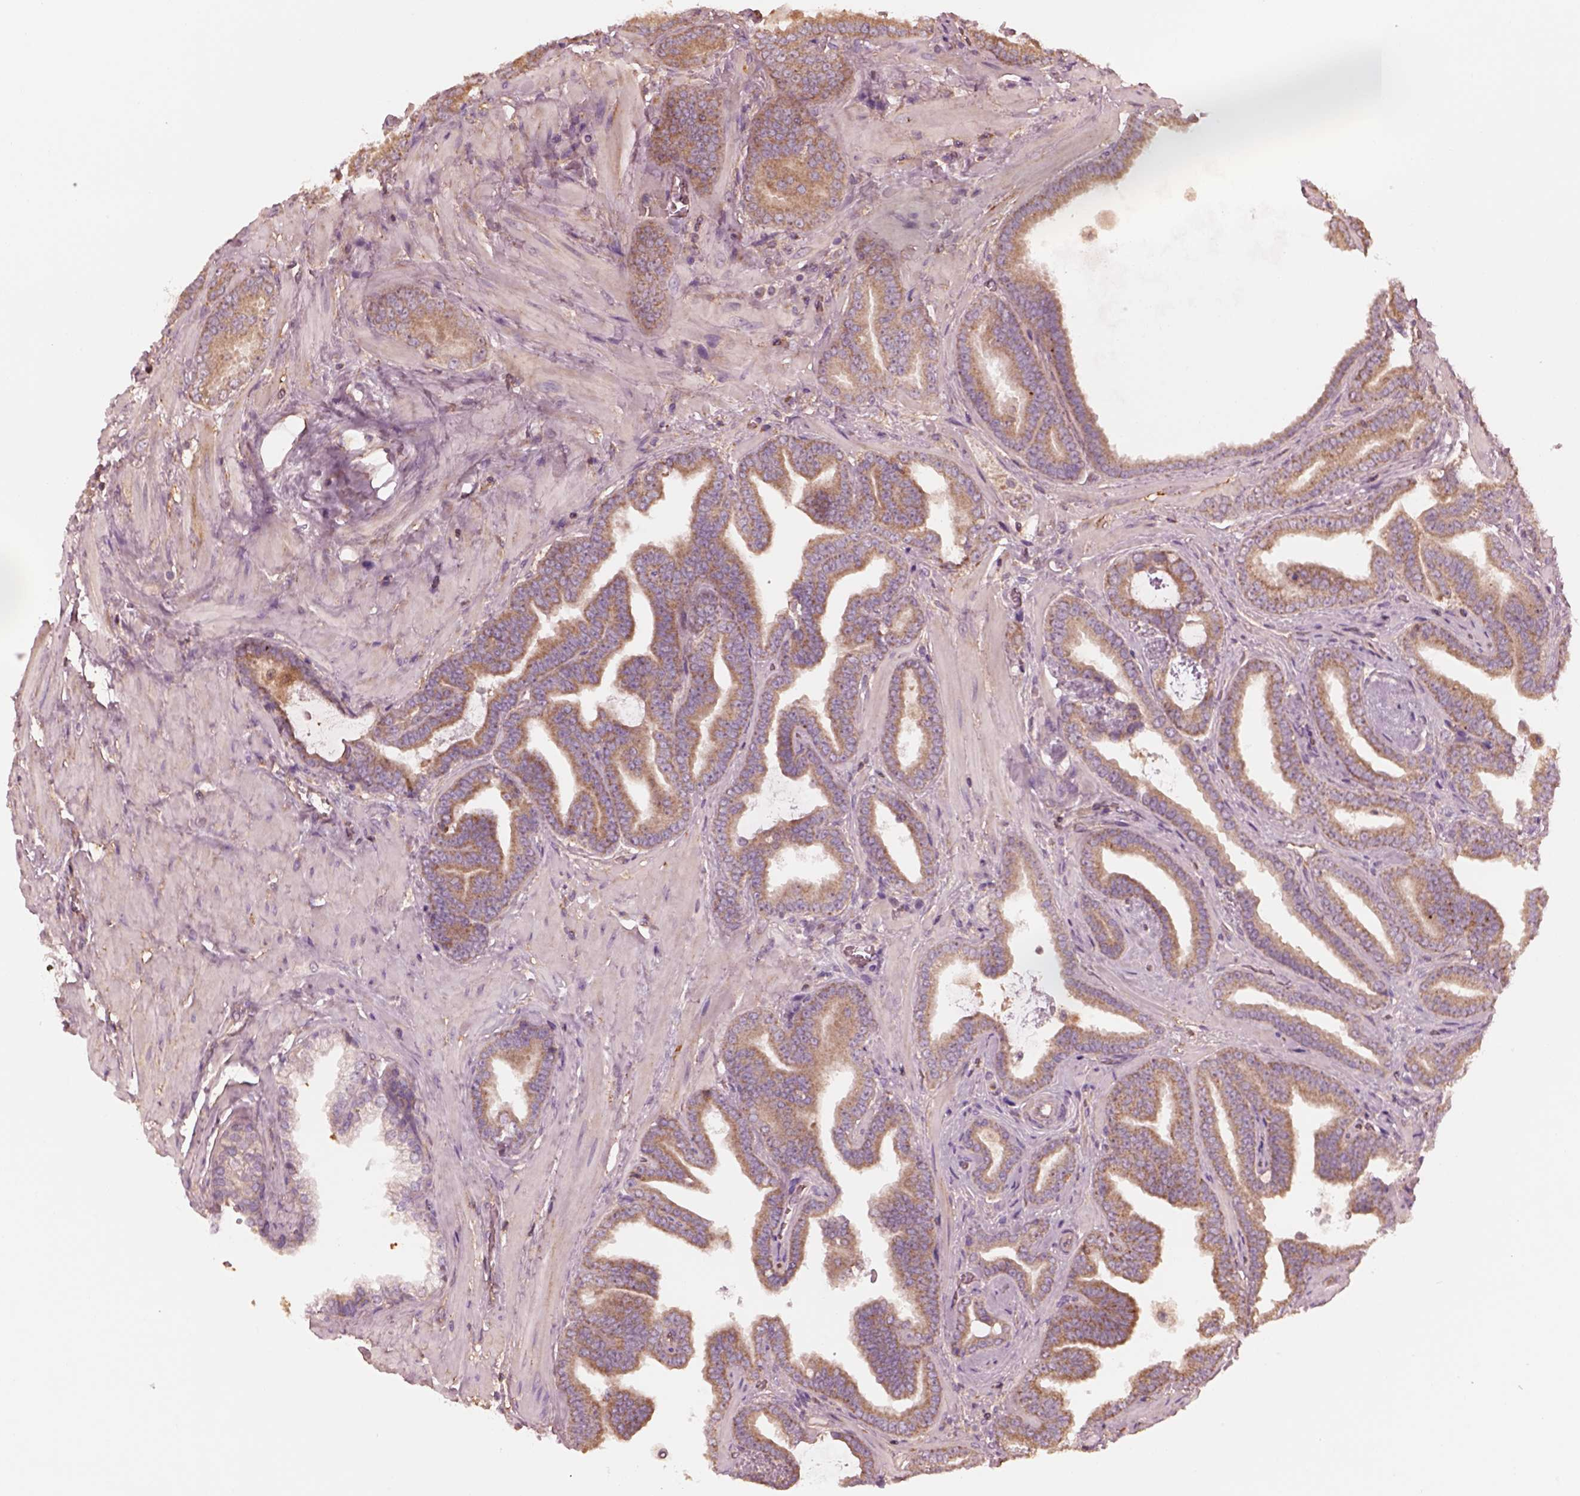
{"staining": {"intensity": "moderate", "quantity": ">75%", "location": "cytoplasmic/membranous"}, "tissue": "prostate cancer", "cell_type": "Tumor cells", "image_type": "cancer", "snomed": [{"axis": "morphology", "description": "Adenocarcinoma, Low grade"}, {"axis": "topography", "description": "Prostate"}], "caption": "The immunohistochemical stain highlights moderate cytoplasmic/membranous staining in tumor cells of low-grade adenocarcinoma (prostate) tissue.", "gene": "STK33", "patient": {"sex": "male", "age": 63}}